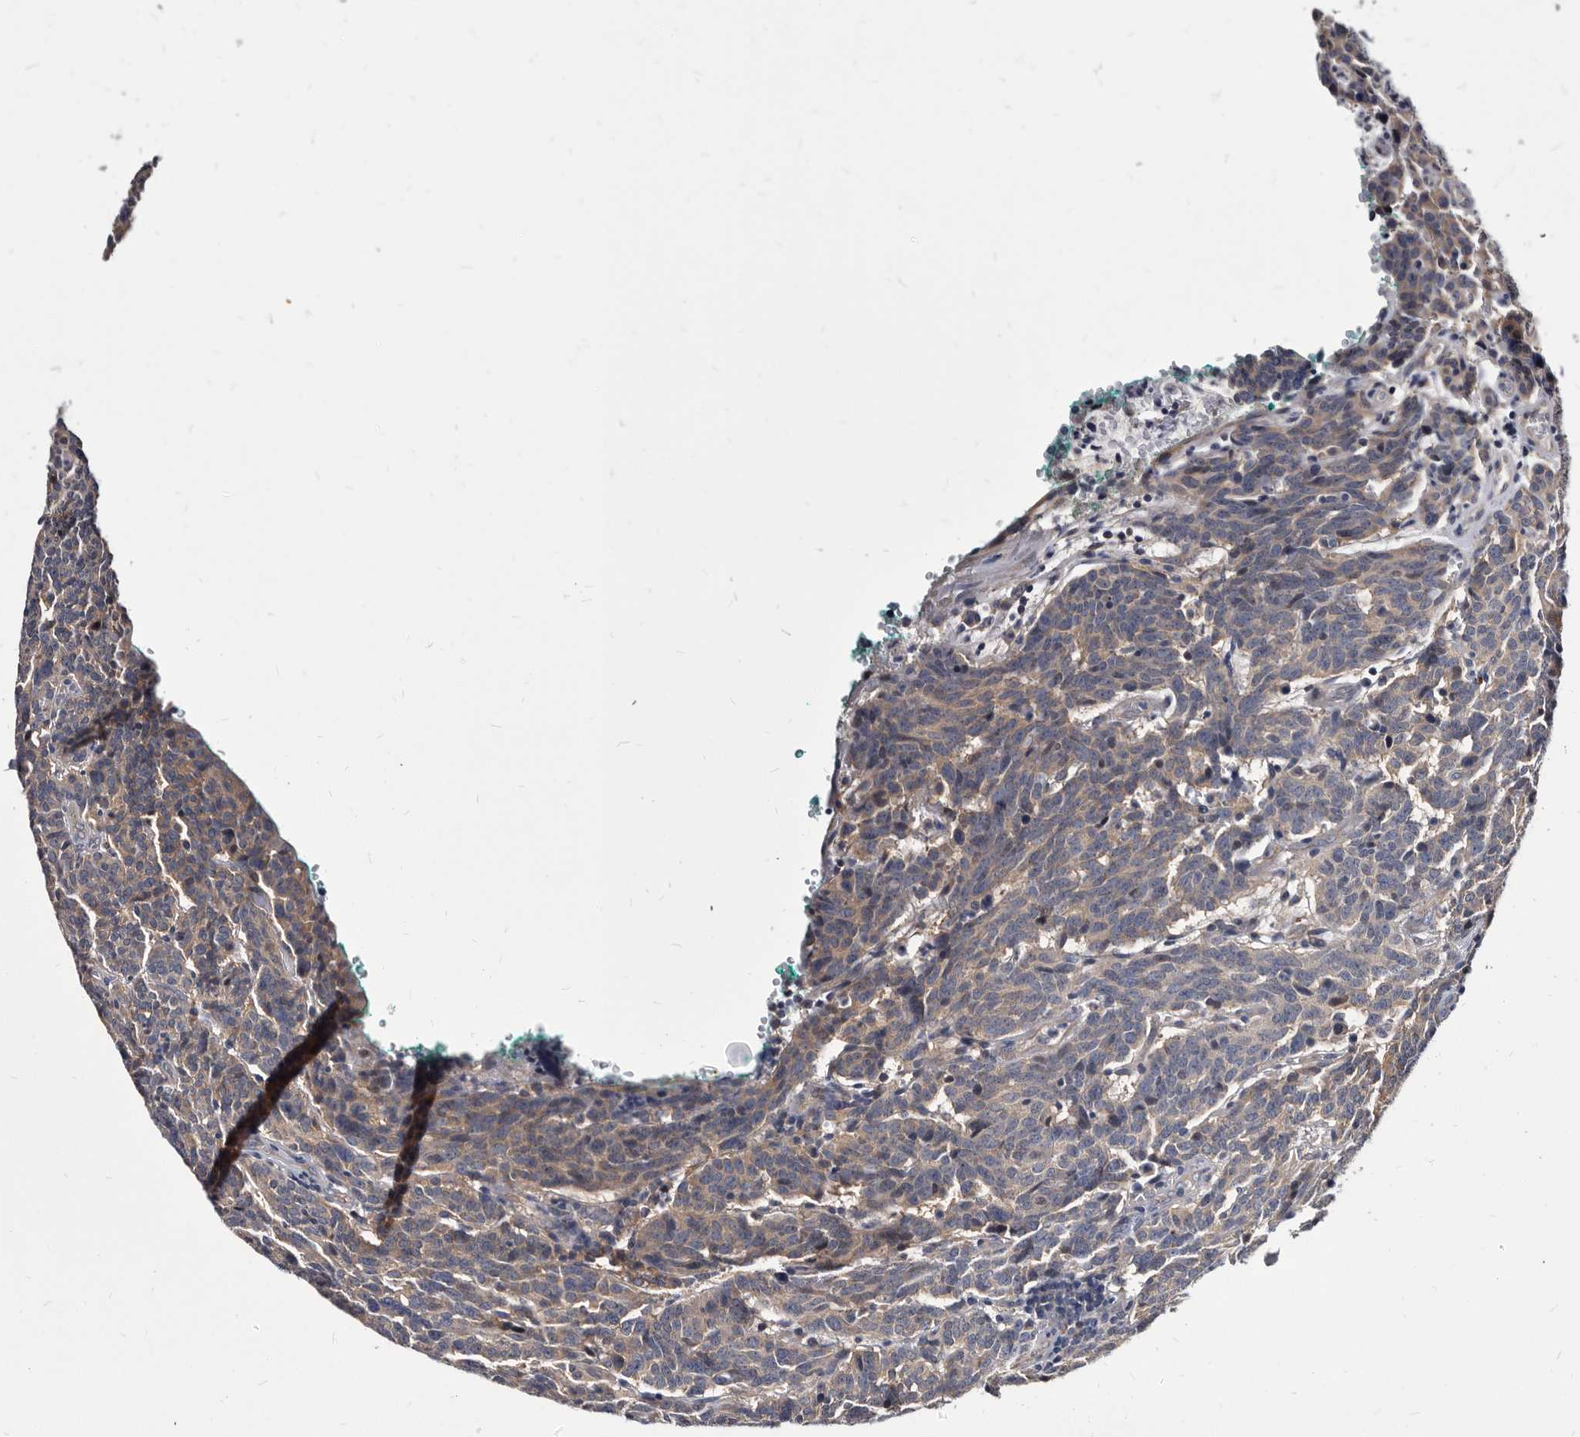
{"staining": {"intensity": "weak", "quantity": ">75%", "location": "cytoplasmic/membranous"}, "tissue": "carcinoid", "cell_type": "Tumor cells", "image_type": "cancer", "snomed": [{"axis": "morphology", "description": "Carcinoid, malignant, NOS"}, {"axis": "topography", "description": "Lung"}], "caption": "Immunohistochemistry (IHC) (DAB) staining of human carcinoid exhibits weak cytoplasmic/membranous protein expression in about >75% of tumor cells.", "gene": "ABCF2", "patient": {"sex": "female", "age": 46}}